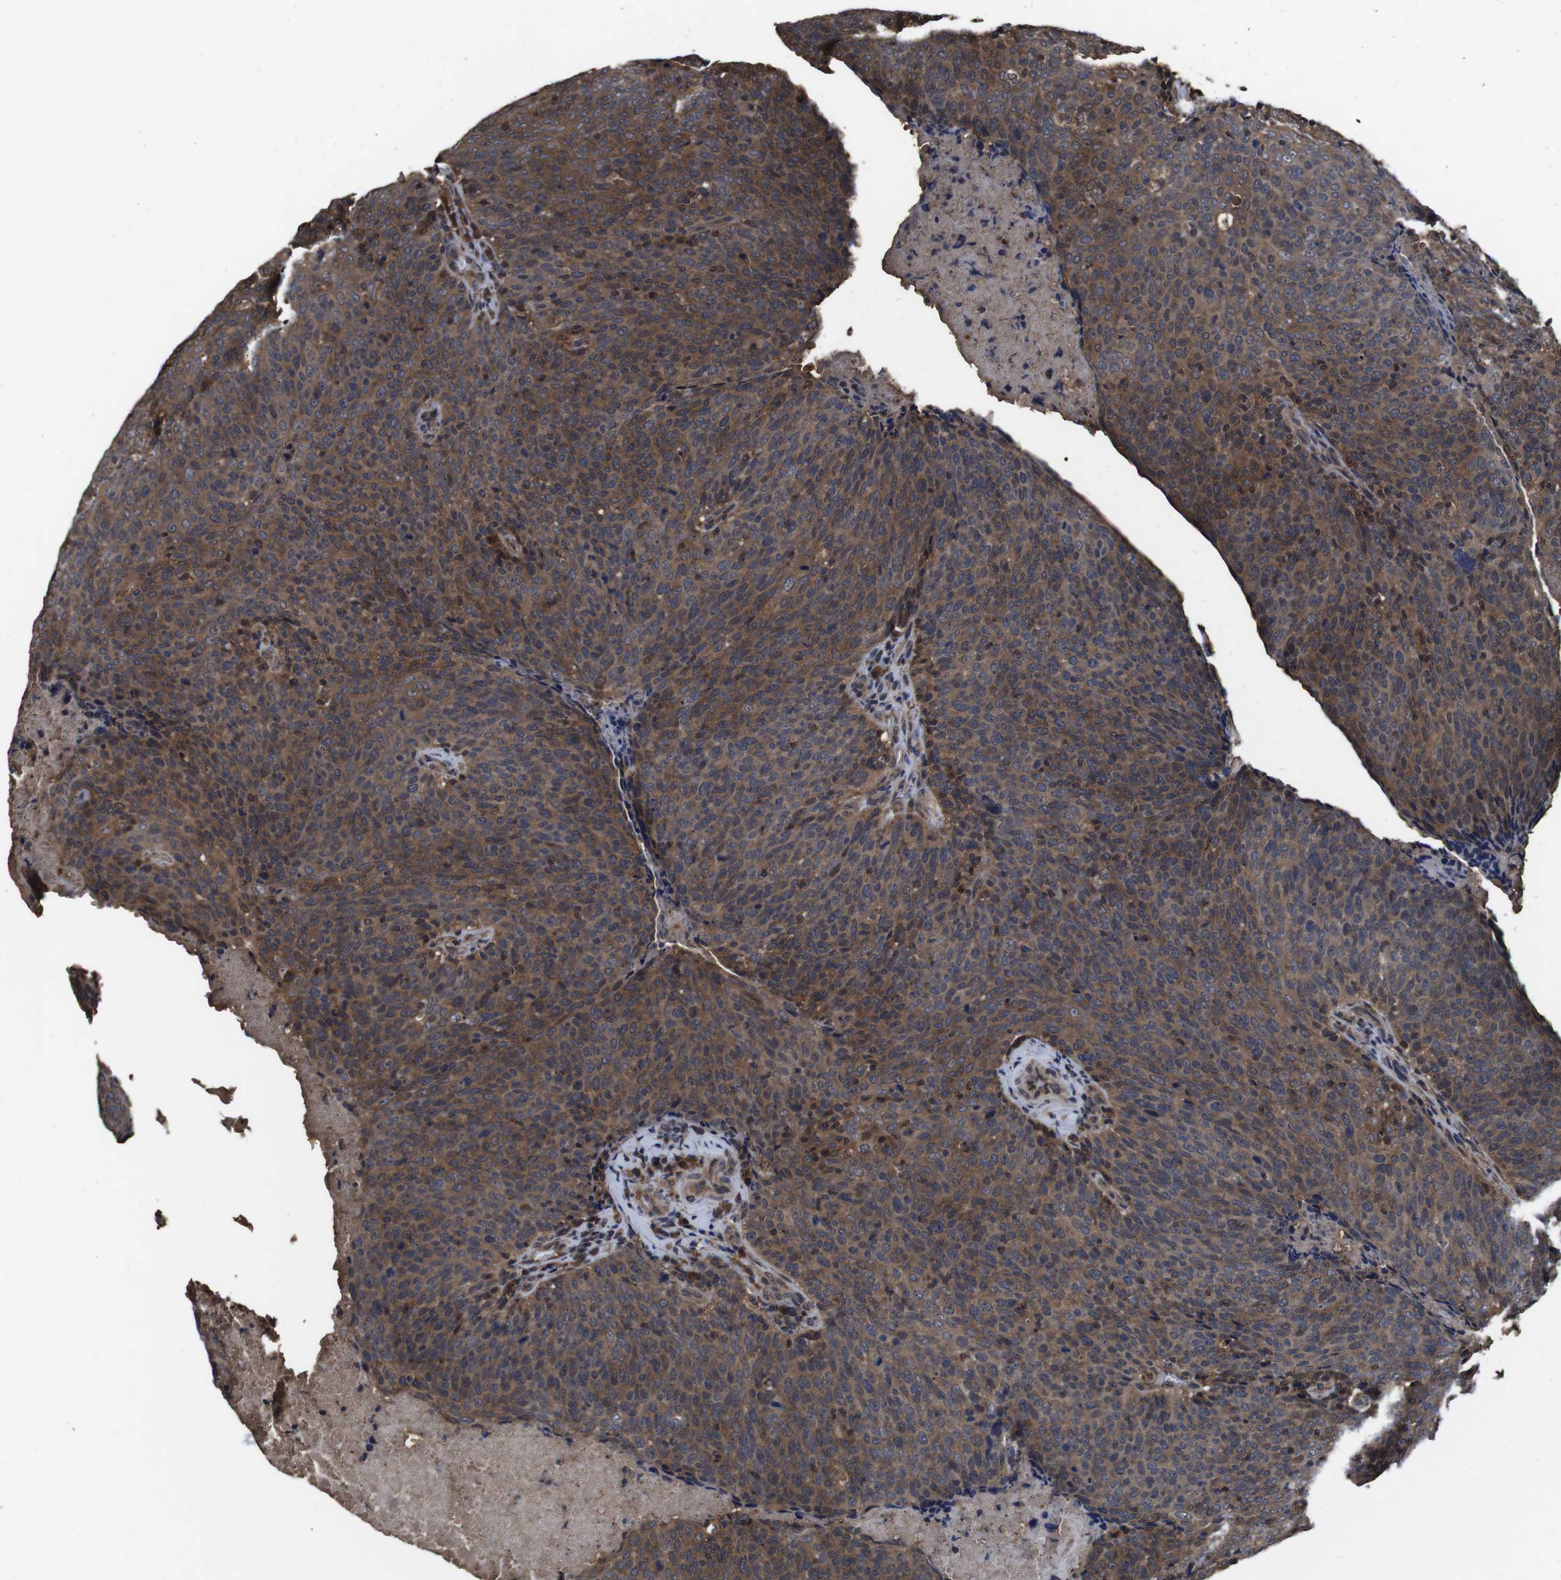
{"staining": {"intensity": "moderate", "quantity": ">75%", "location": "cytoplasmic/membranous"}, "tissue": "head and neck cancer", "cell_type": "Tumor cells", "image_type": "cancer", "snomed": [{"axis": "morphology", "description": "Squamous cell carcinoma, NOS"}, {"axis": "morphology", "description": "Squamous cell carcinoma, metastatic, NOS"}, {"axis": "topography", "description": "Lymph node"}, {"axis": "topography", "description": "Head-Neck"}], "caption": "An IHC histopathology image of neoplastic tissue is shown. Protein staining in brown shows moderate cytoplasmic/membranous positivity in head and neck cancer (squamous cell carcinoma) within tumor cells. (Brightfield microscopy of DAB IHC at high magnification).", "gene": "CXCL11", "patient": {"sex": "male", "age": 62}}